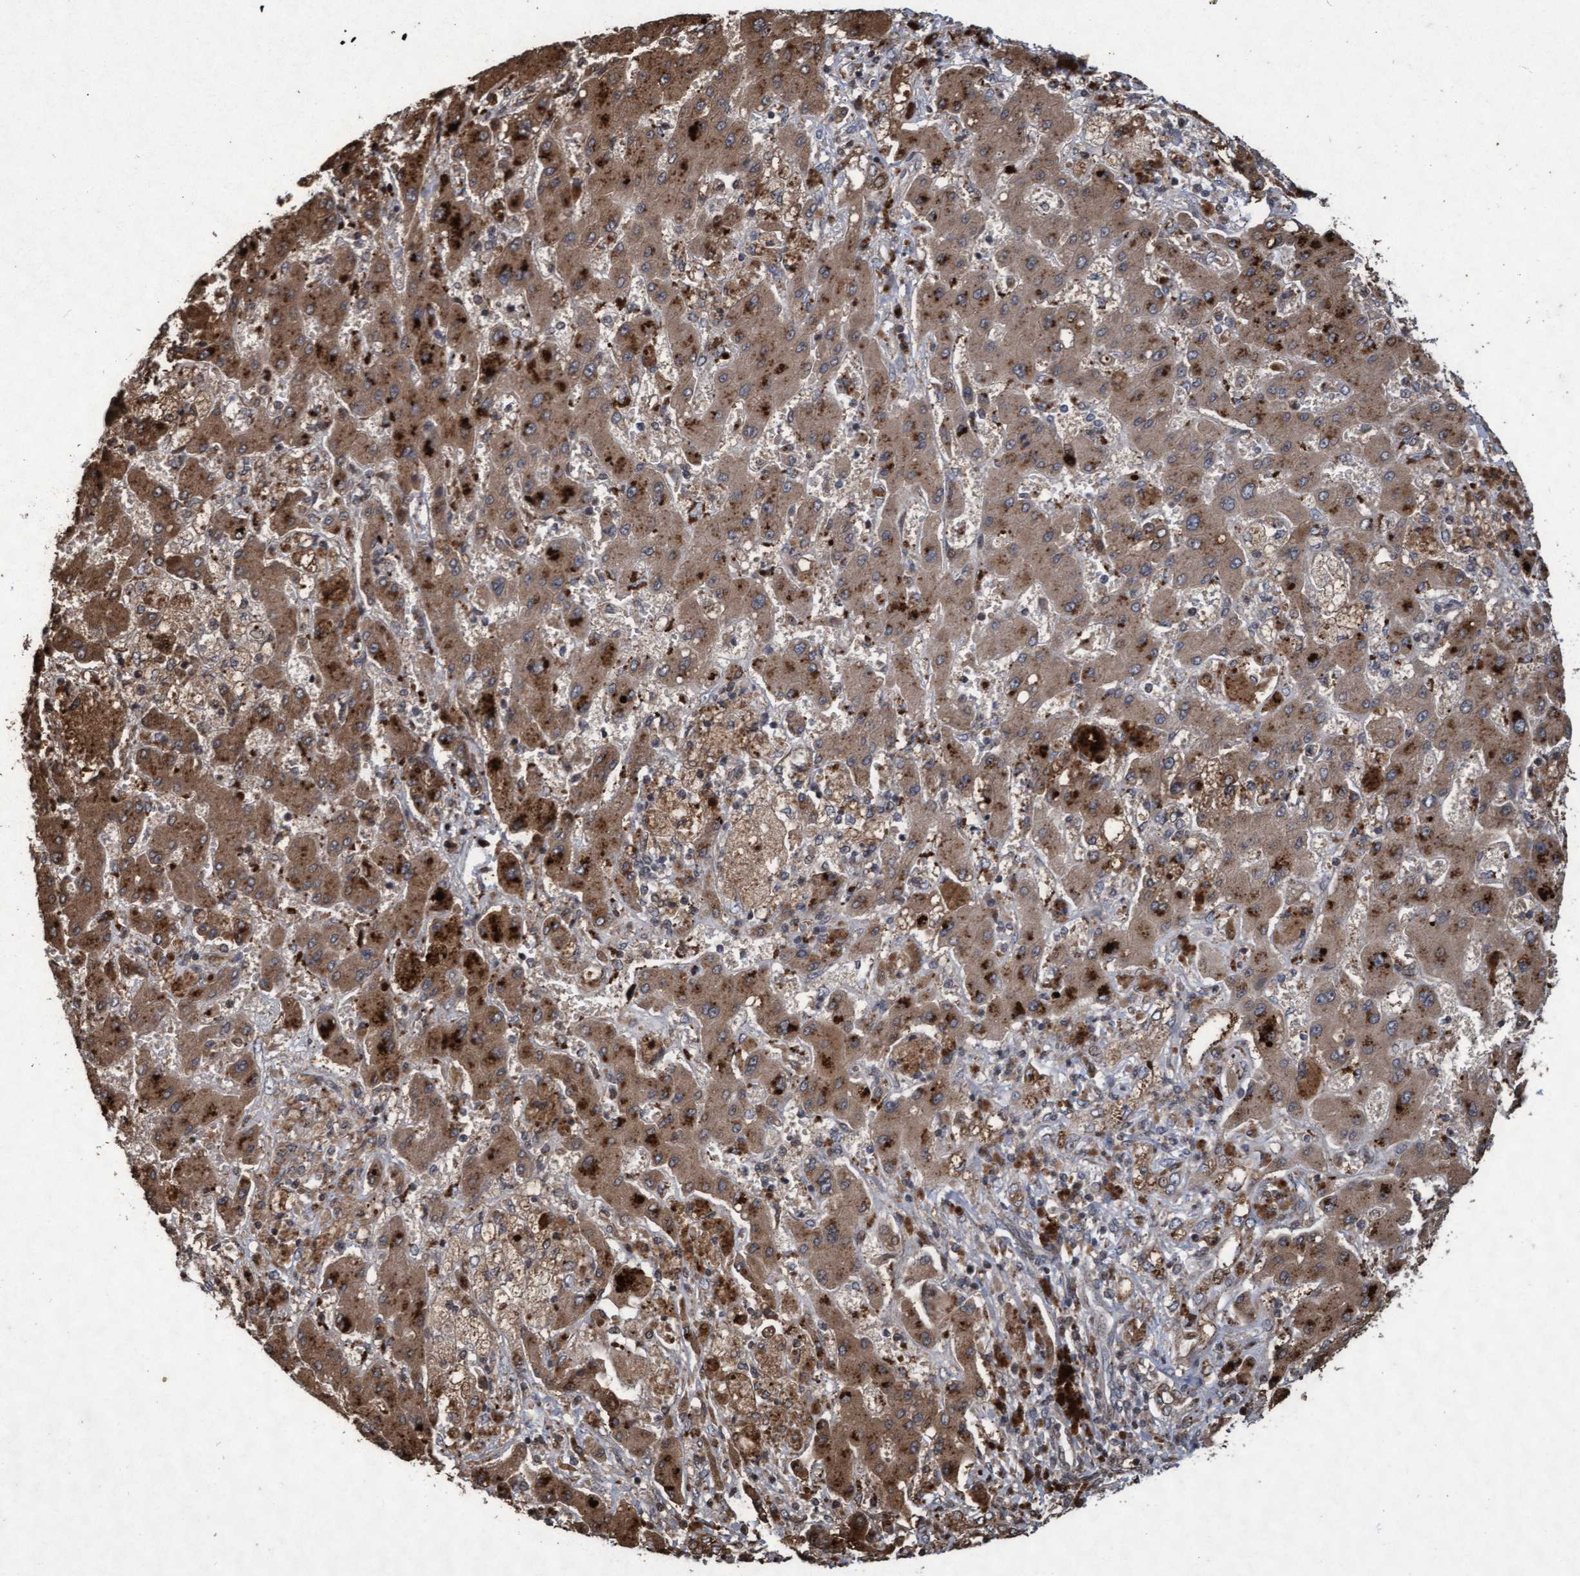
{"staining": {"intensity": "moderate", "quantity": ">75%", "location": "cytoplasmic/membranous"}, "tissue": "liver cancer", "cell_type": "Tumor cells", "image_type": "cancer", "snomed": [{"axis": "morphology", "description": "Cholangiocarcinoma"}, {"axis": "topography", "description": "Liver"}], "caption": "Immunohistochemical staining of liver cancer (cholangiocarcinoma) displays moderate cytoplasmic/membranous protein staining in approximately >75% of tumor cells.", "gene": "KCNC2", "patient": {"sex": "male", "age": 50}}